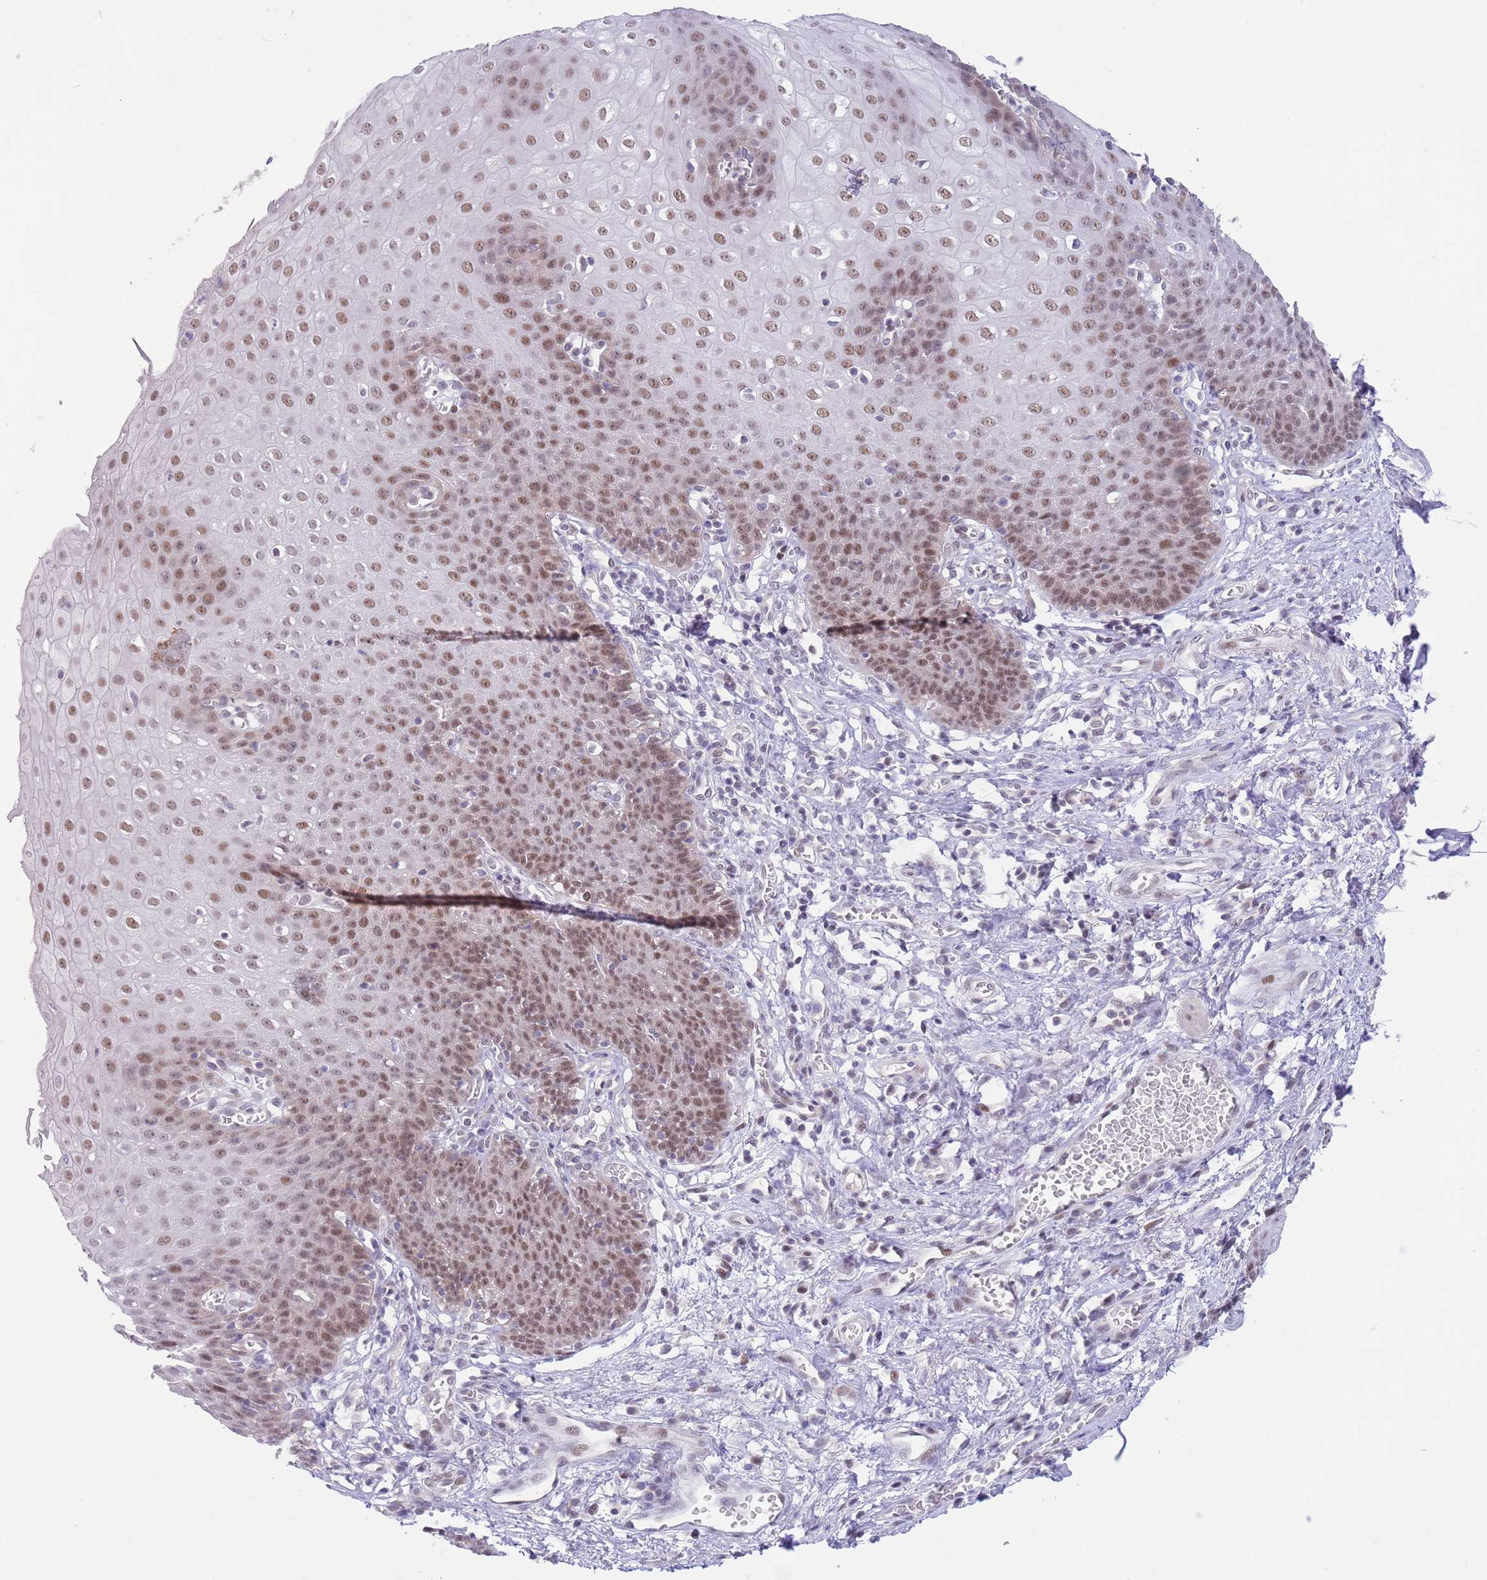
{"staining": {"intensity": "moderate", "quantity": ">75%", "location": "nuclear"}, "tissue": "esophagus", "cell_type": "Squamous epithelial cells", "image_type": "normal", "snomed": [{"axis": "morphology", "description": "Normal tissue, NOS"}, {"axis": "topography", "description": "Esophagus"}], "caption": "Benign esophagus shows moderate nuclear expression in approximately >75% of squamous epithelial cells (DAB (3,3'-diaminobenzidine) IHC, brown staining for protein, blue staining for nuclei)..", "gene": "RFX1", "patient": {"sex": "male", "age": 71}}